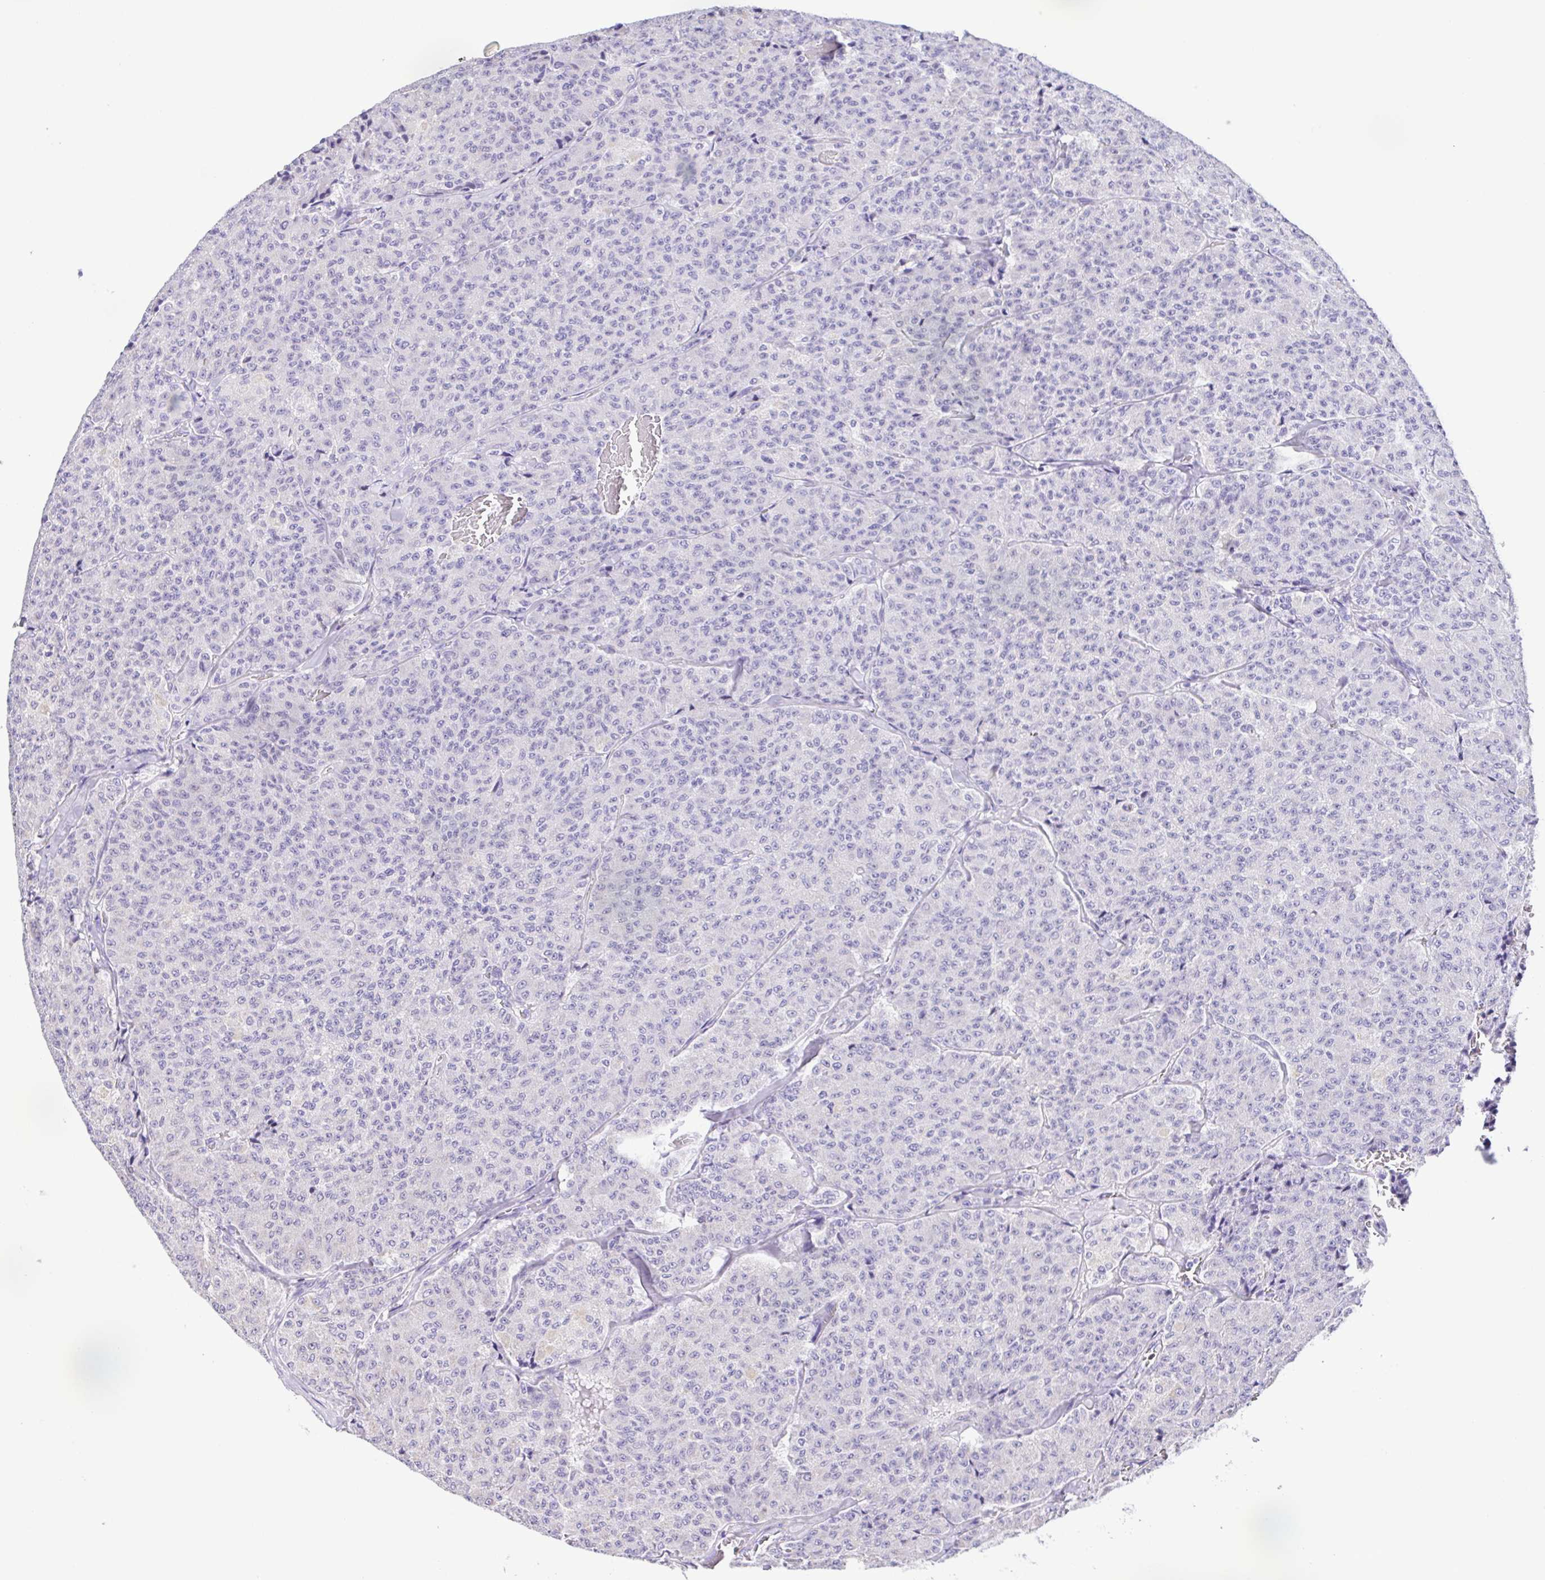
{"staining": {"intensity": "negative", "quantity": "none", "location": "none"}, "tissue": "carcinoid", "cell_type": "Tumor cells", "image_type": "cancer", "snomed": [{"axis": "morphology", "description": "Carcinoid, malignant, NOS"}, {"axis": "topography", "description": "Lung"}], "caption": "Immunohistochemical staining of human carcinoid (malignant) demonstrates no significant staining in tumor cells. The staining was performed using DAB (3,3'-diaminobenzidine) to visualize the protein expression in brown, while the nuclei were stained in blue with hematoxylin (Magnification: 20x).", "gene": "CD72", "patient": {"sex": "male", "age": 71}}